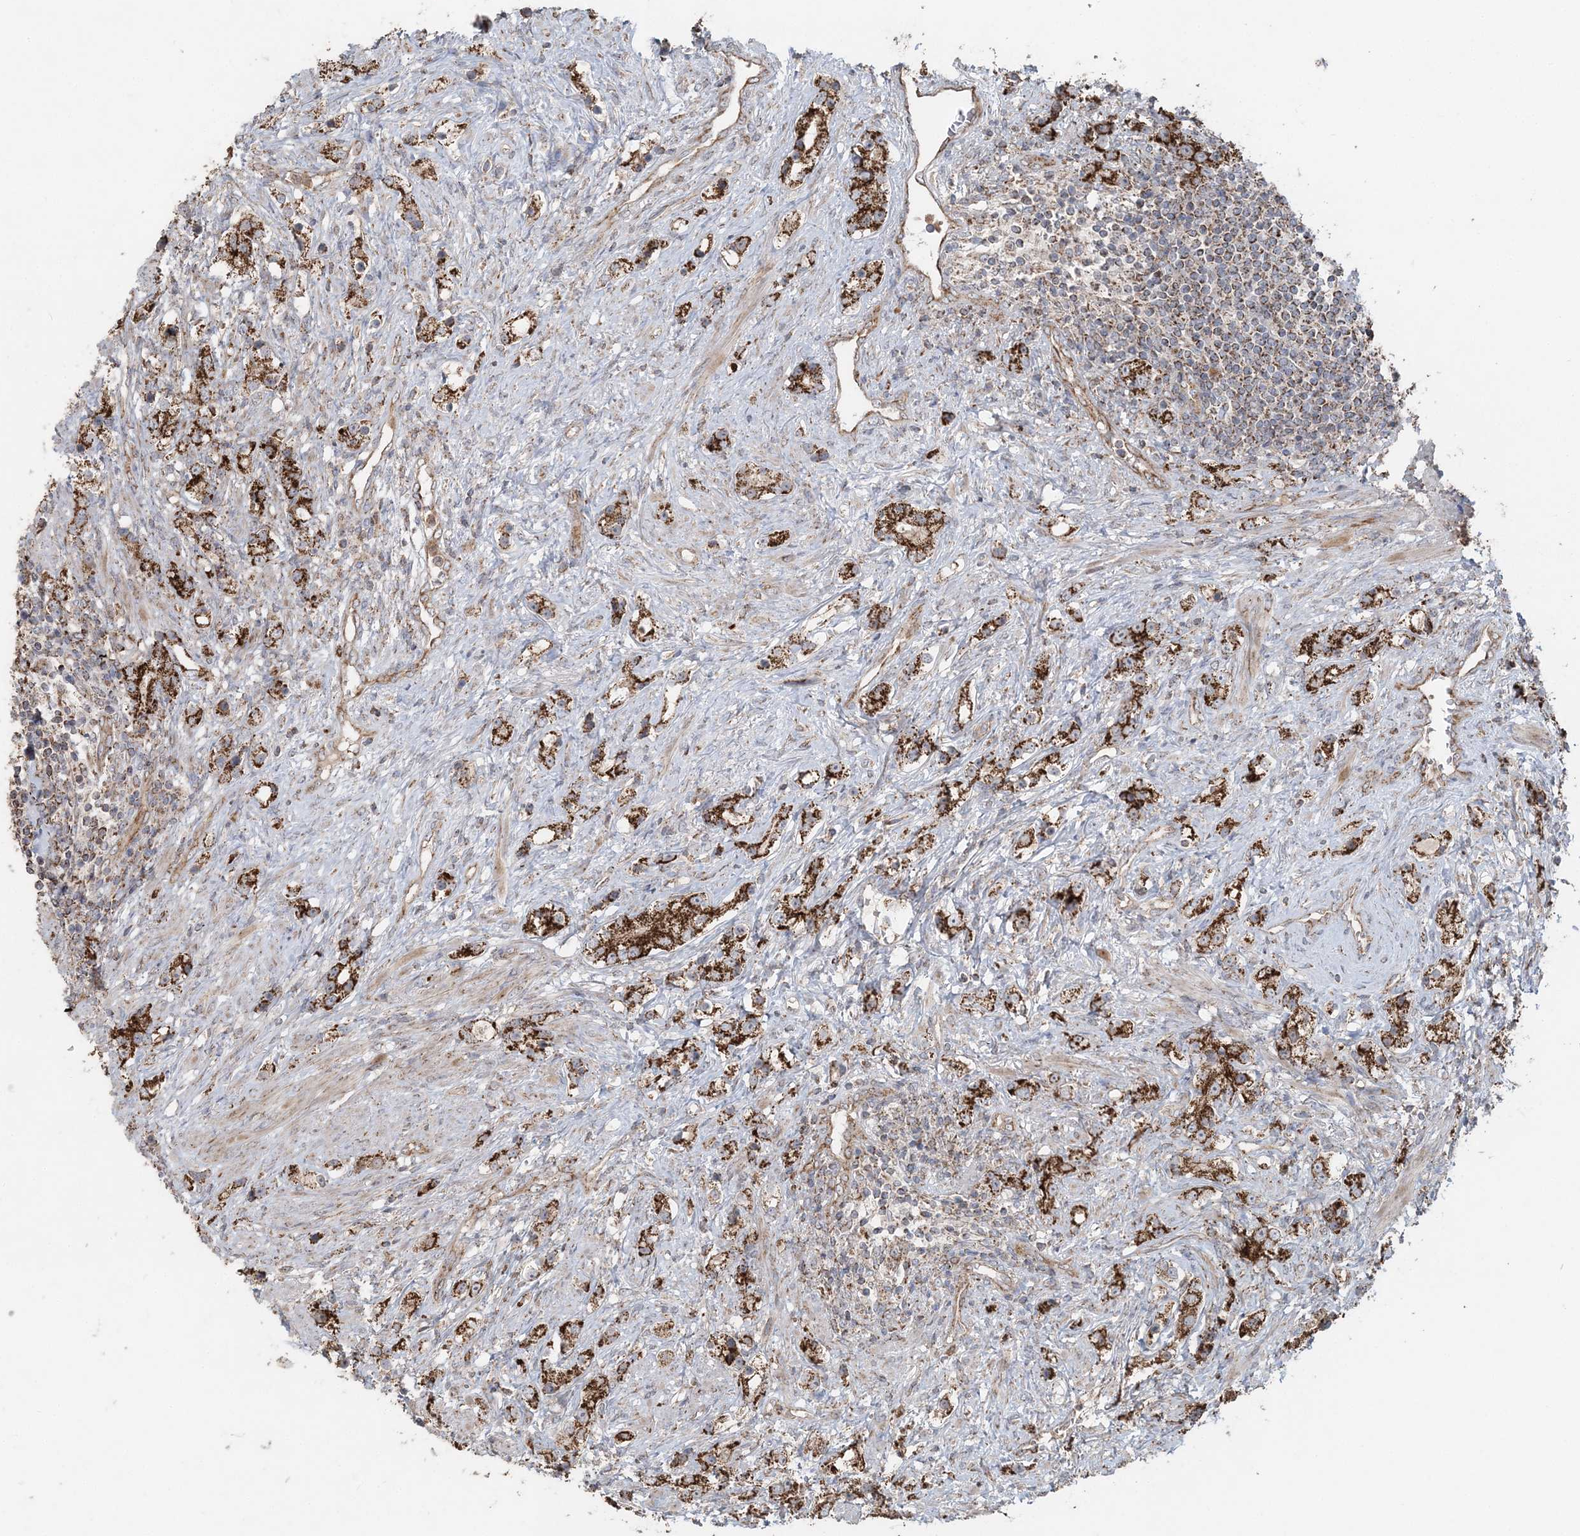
{"staining": {"intensity": "strong", "quantity": ">75%", "location": "cytoplasmic/membranous"}, "tissue": "prostate cancer", "cell_type": "Tumor cells", "image_type": "cancer", "snomed": [{"axis": "morphology", "description": "Adenocarcinoma, High grade"}, {"axis": "topography", "description": "Prostate"}], "caption": "Tumor cells demonstrate strong cytoplasmic/membranous positivity in about >75% of cells in prostate adenocarcinoma (high-grade).", "gene": "LRPPRC", "patient": {"sex": "male", "age": 63}}